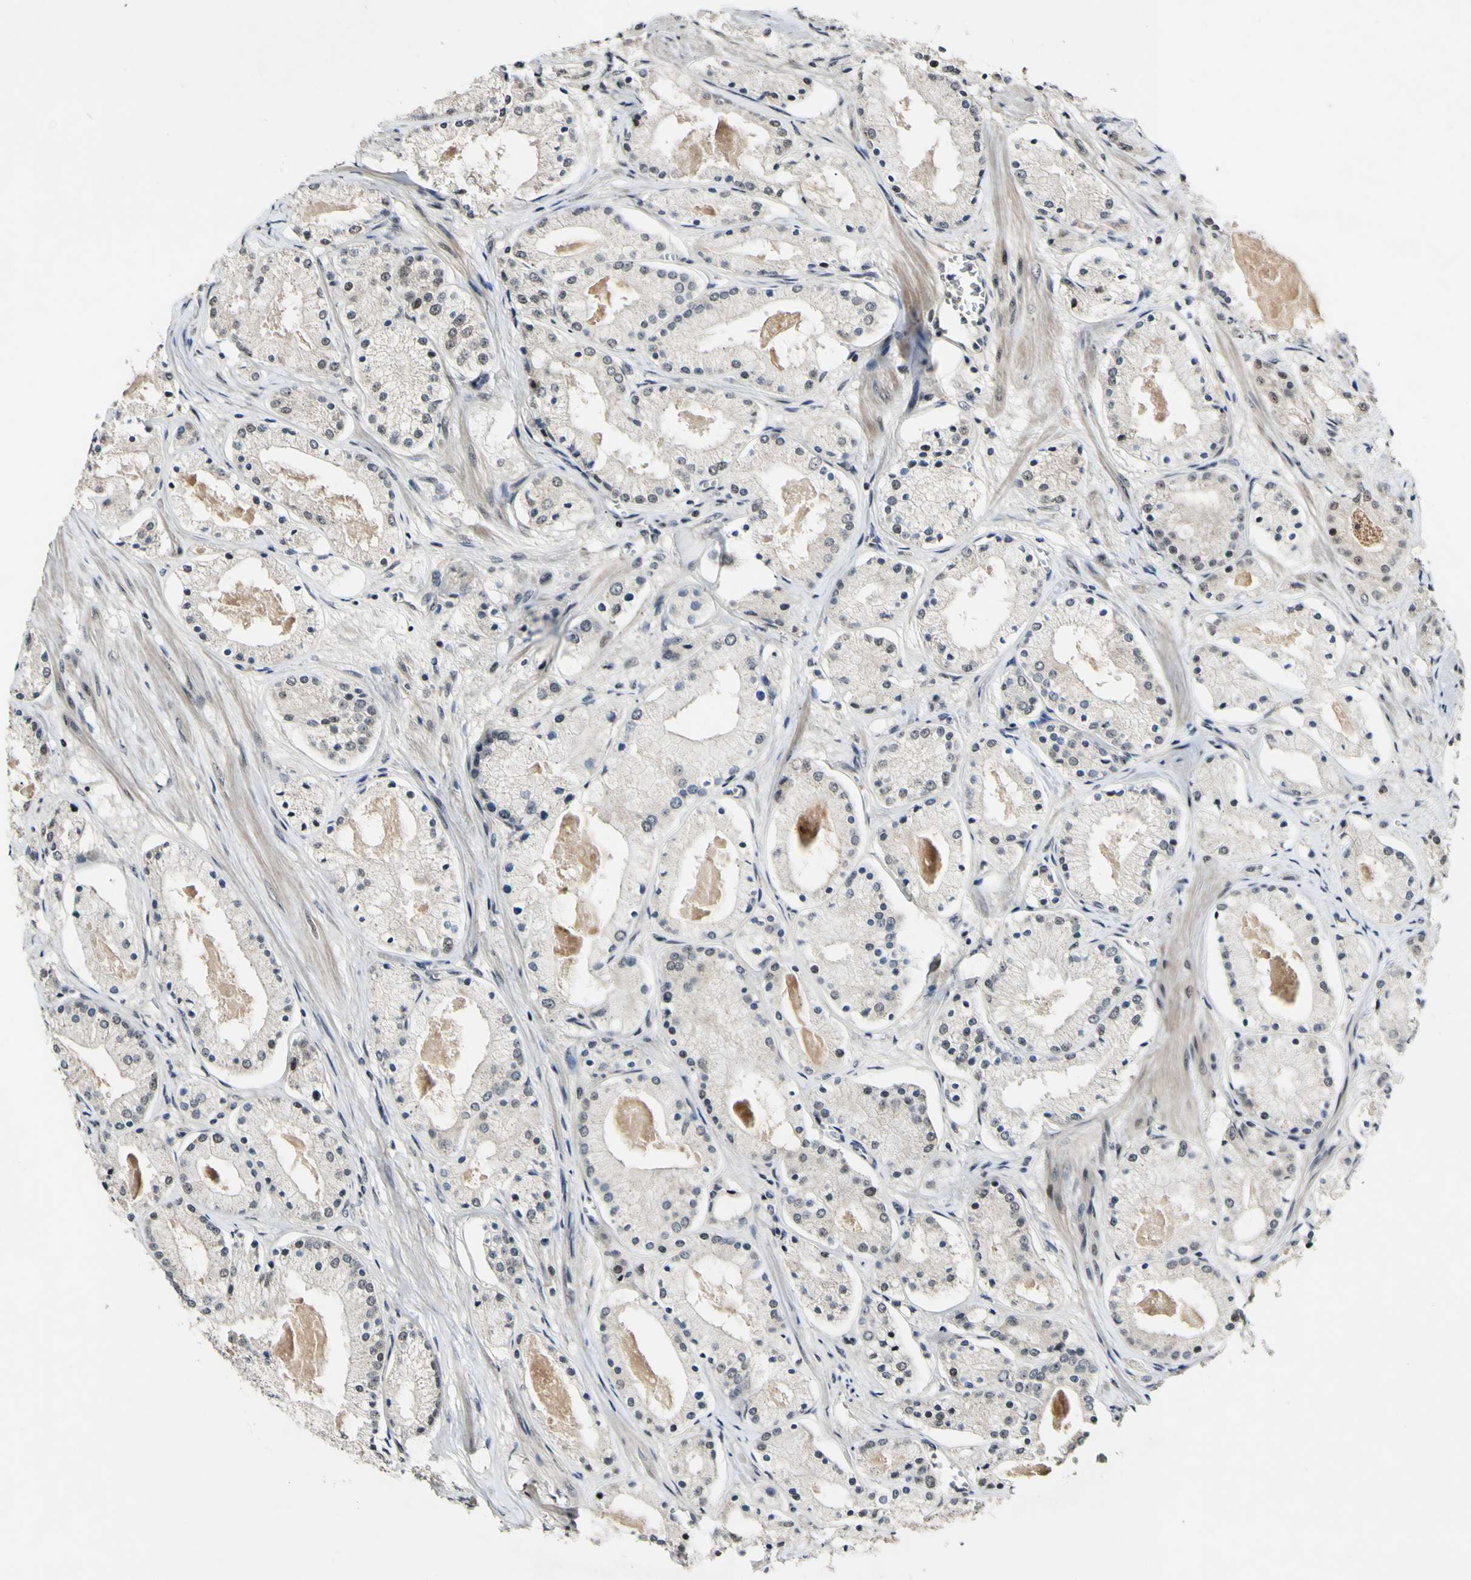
{"staining": {"intensity": "negative", "quantity": "none", "location": "none"}, "tissue": "prostate cancer", "cell_type": "Tumor cells", "image_type": "cancer", "snomed": [{"axis": "morphology", "description": "Adenocarcinoma, High grade"}, {"axis": "topography", "description": "Prostate"}], "caption": "This histopathology image is of adenocarcinoma (high-grade) (prostate) stained with immunohistochemistry (IHC) to label a protein in brown with the nuclei are counter-stained blue. There is no positivity in tumor cells.", "gene": "POLR2F", "patient": {"sex": "male", "age": 66}}